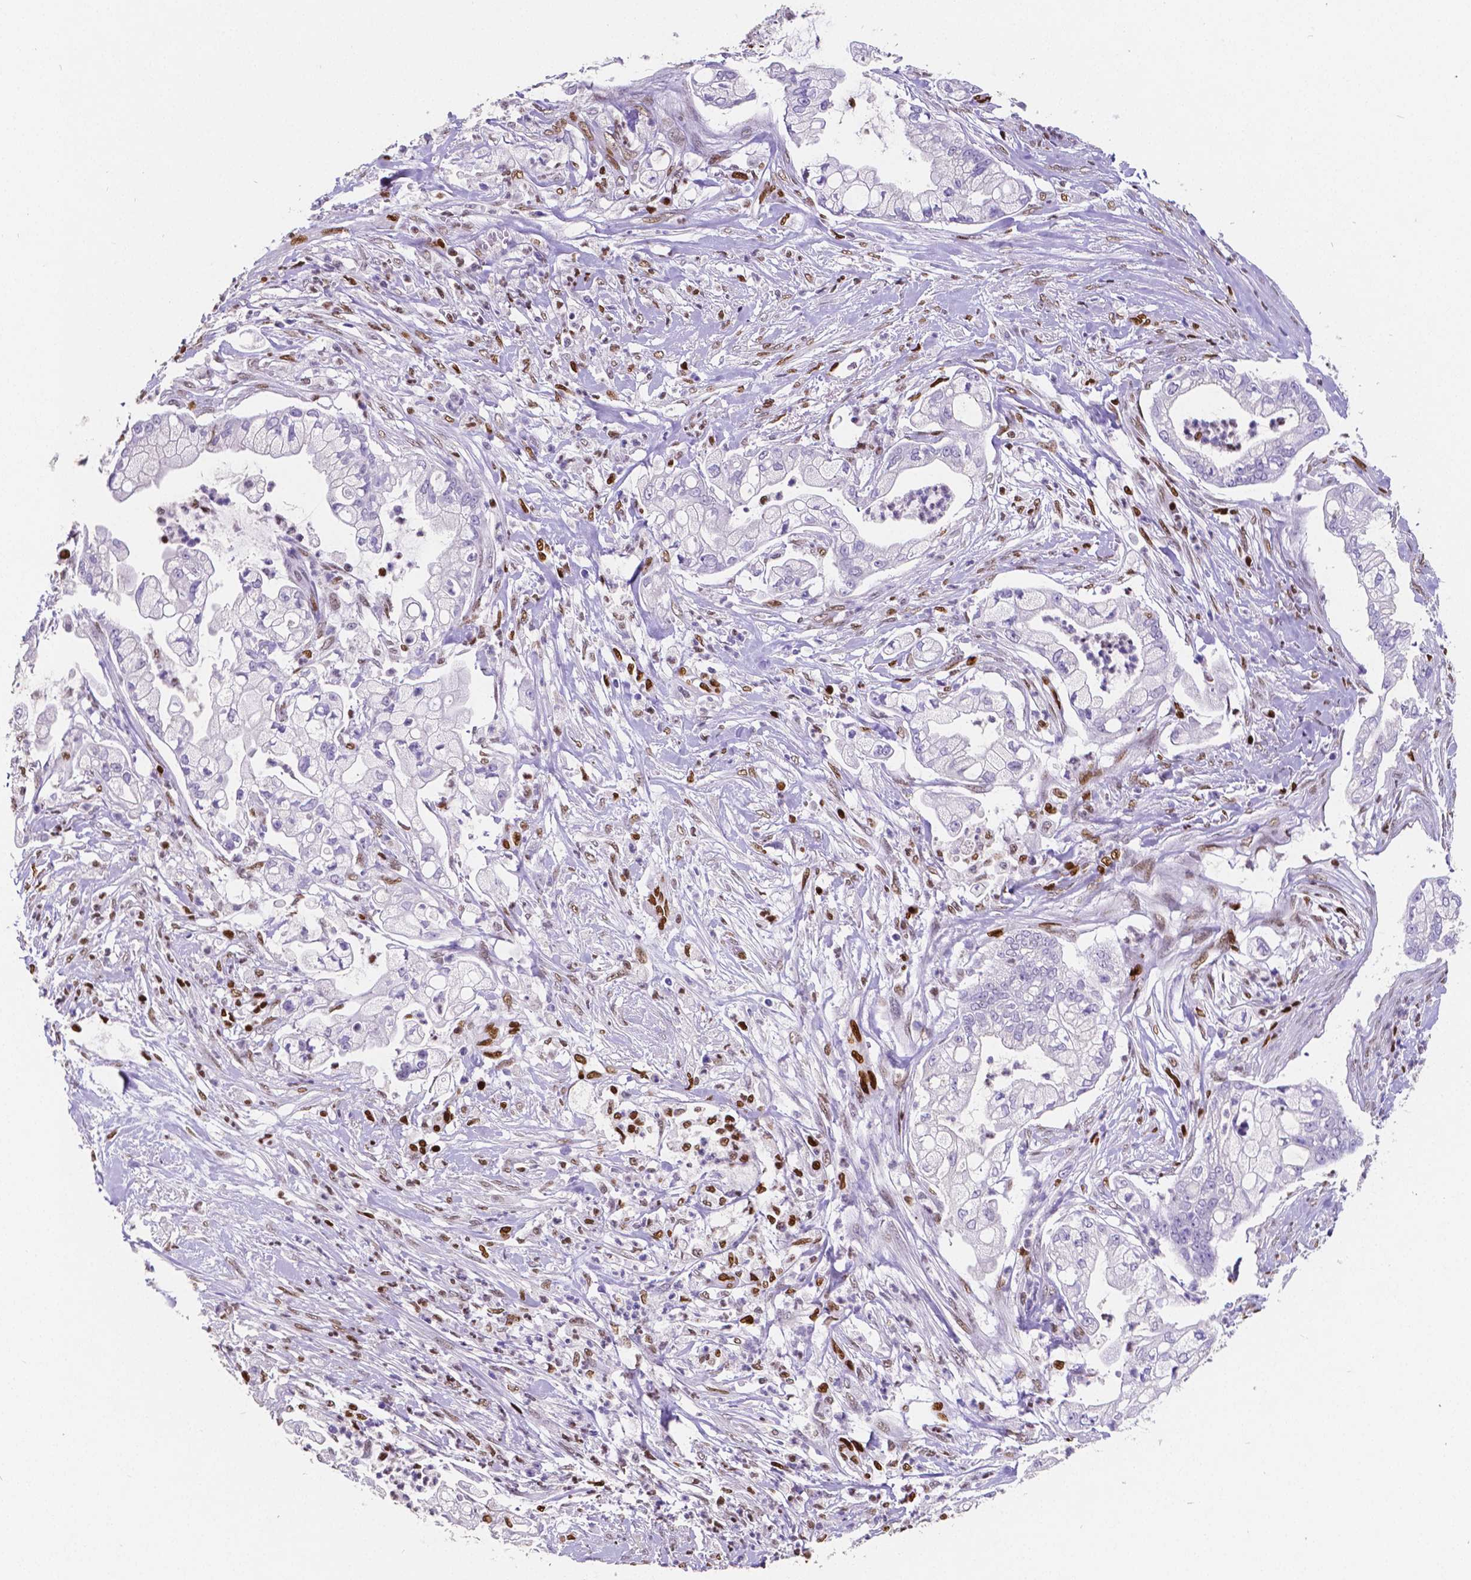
{"staining": {"intensity": "negative", "quantity": "none", "location": "none"}, "tissue": "pancreatic cancer", "cell_type": "Tumor cells", "image_type": "cancer", "snomed": [{"axis": "morphology", "description": "Adenocarcinoma, NOS"}, {"axis": "topography", "description": "Pancreas"}], "caption": "Tumor cells show no significant protein positivity in adenocarcinoma (pancreatic).", "gene": "MEF2C", "patient": {"sex": "female", "age": 69}}